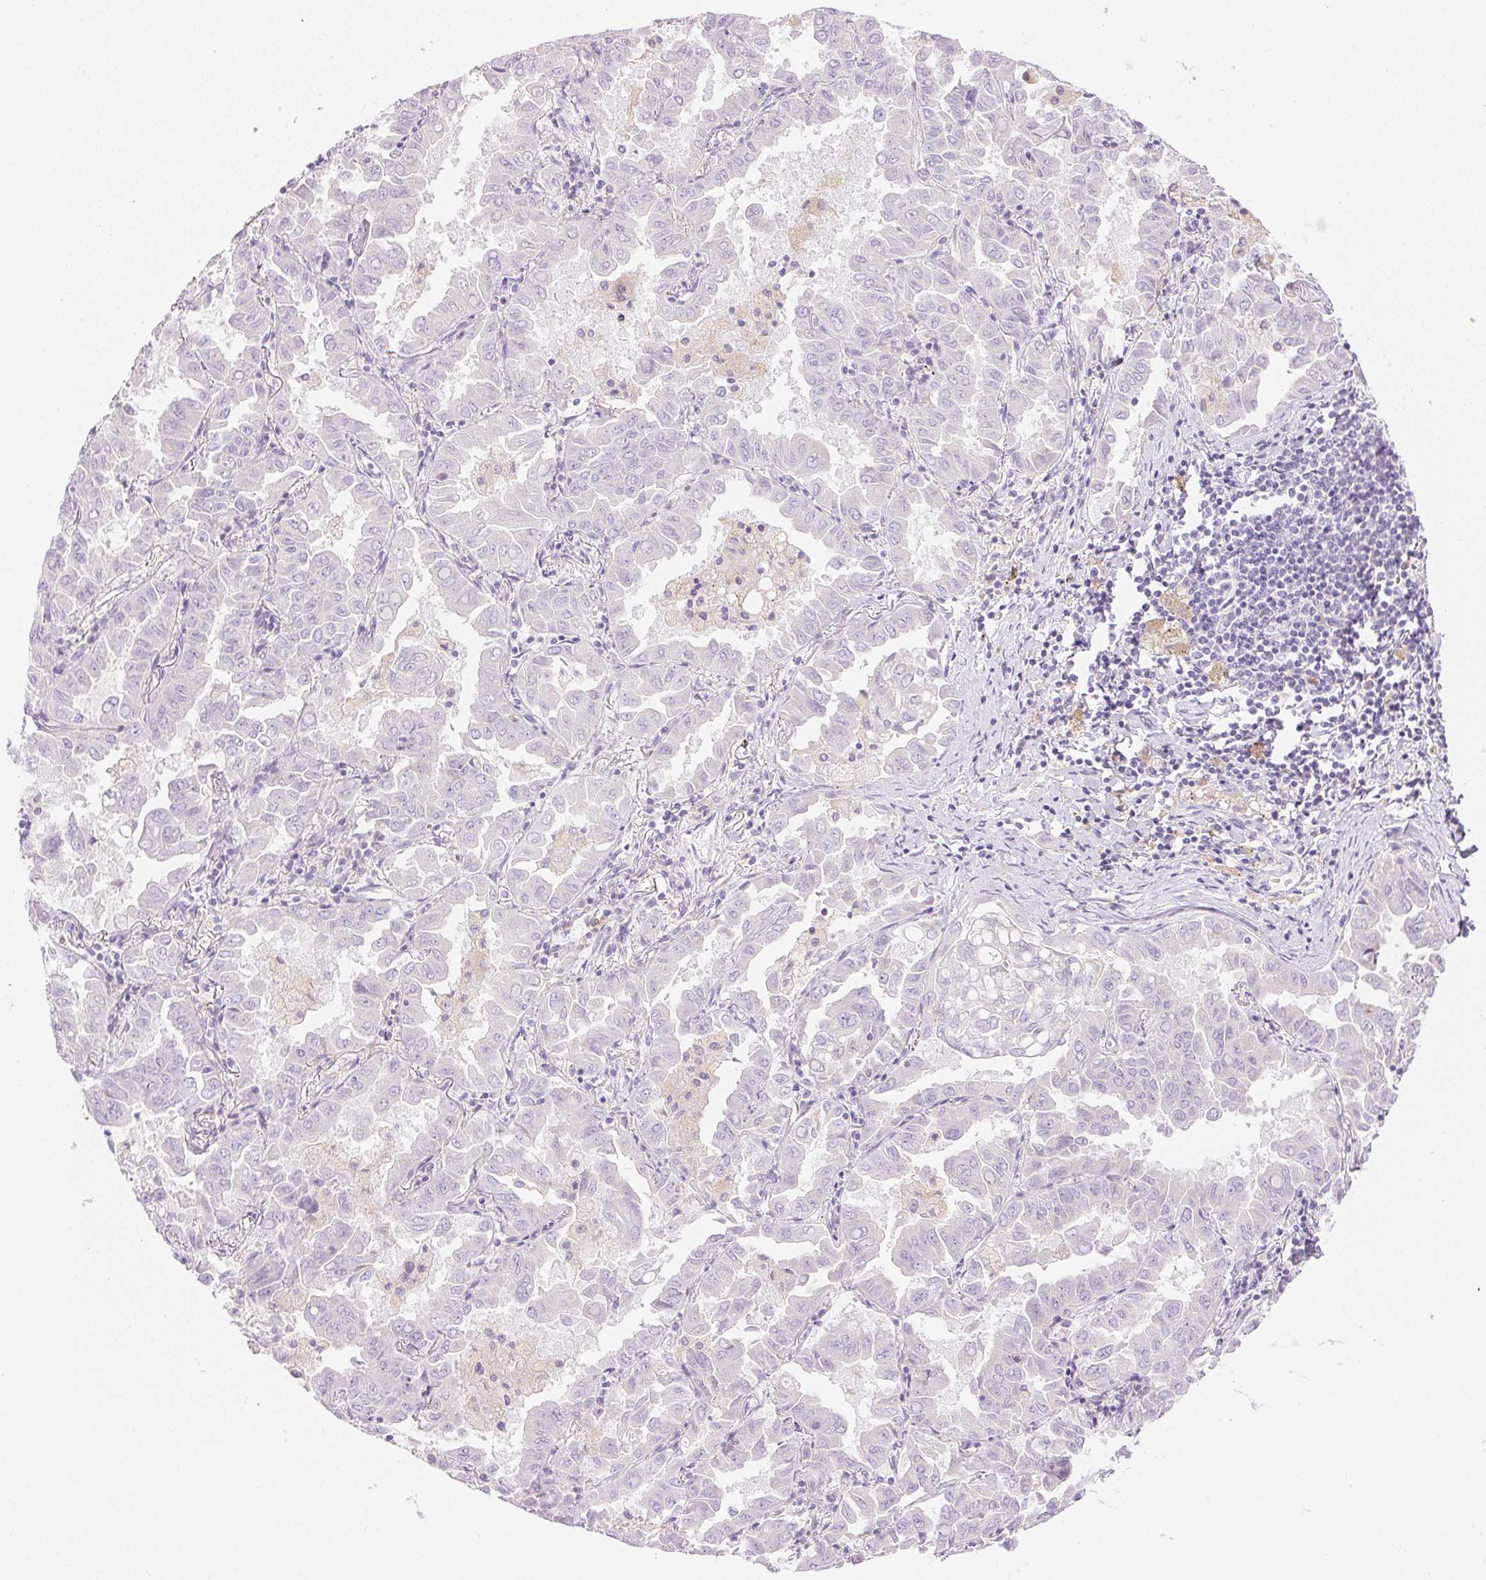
{"staining": {"intensity": "negative", "quantity": "none", "location": "none"}, "tissue": "lung cancer", "cell_type": "Tumor cells", "image_type": "cancer", "snomed": [{"axis": "morphology", "description": "Adenocarcinoma, NOS"}, {"axis": "topography", "description": "Lung"}], "caption": "Immunohistochemistry (IHC) of lung cancer (adenocarcinoma) displays no staining in tumor cells.", "gene": "ATP6V1G3", "patient": {"sex": "male", "age": 64}}